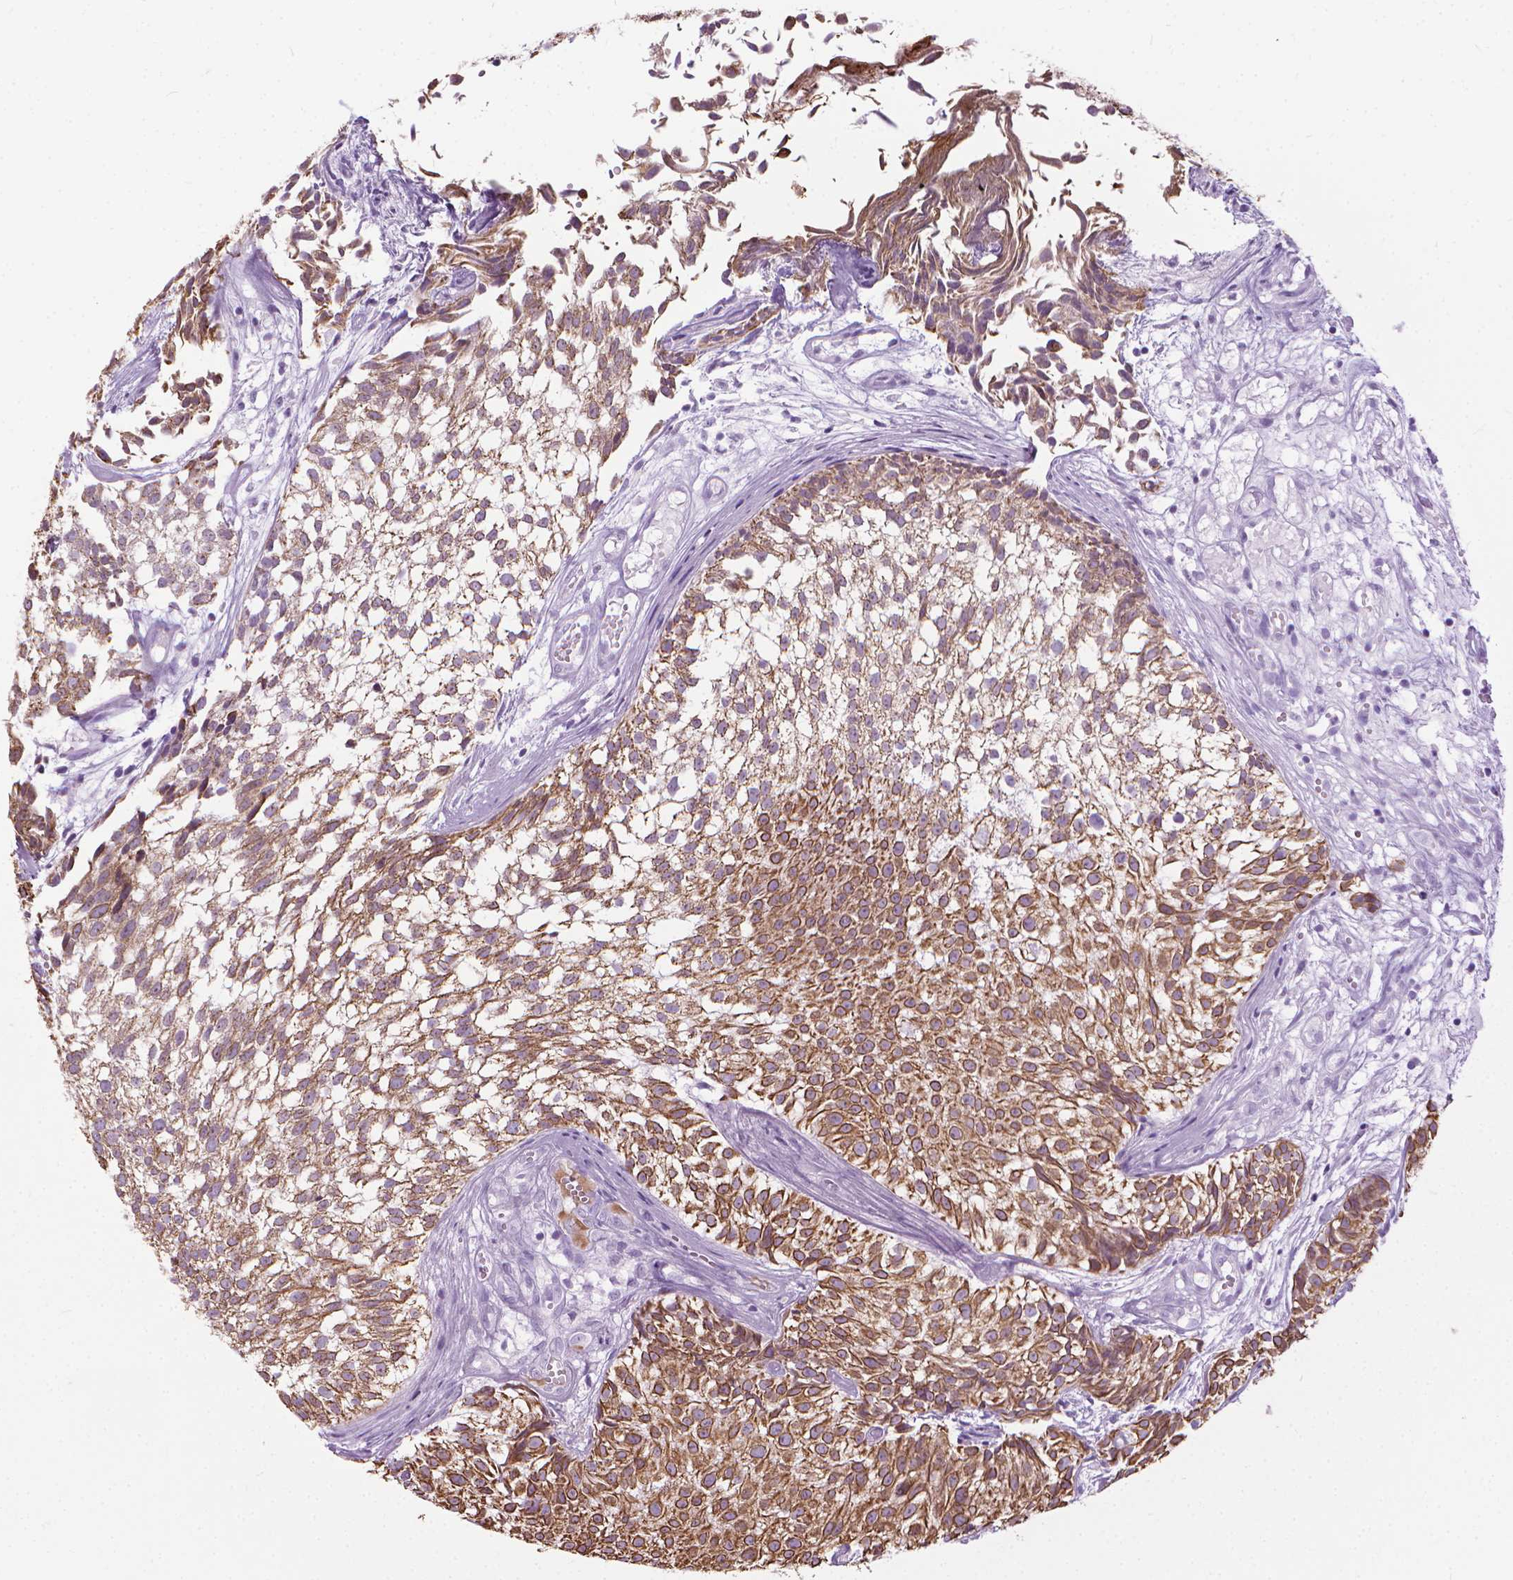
{"staining": {"intensity": "moderate", "quantity": ">75%", "location": "cytoplasmic/membranous"}, "tissue": "urothelial cancer", "cell_type": "Tumor cells", "image_type": "cancer", "snomed": [{"axis": "morphology", "description": "Urothelial carcinoma, Low grade"}, {"axis": "topography", "description": "Urinary bladder"}], "caption": "An immunohistochemistry (IHC) photomicrograph of tumor tissue is shown. Protein staining in brown labels moderate cytoplasmic/membranous positivity in urothelial carcinoma (low-grade) within tumor cells.", "gene": "HTR2B", "patient": {"sex": "male", "age": 70}}